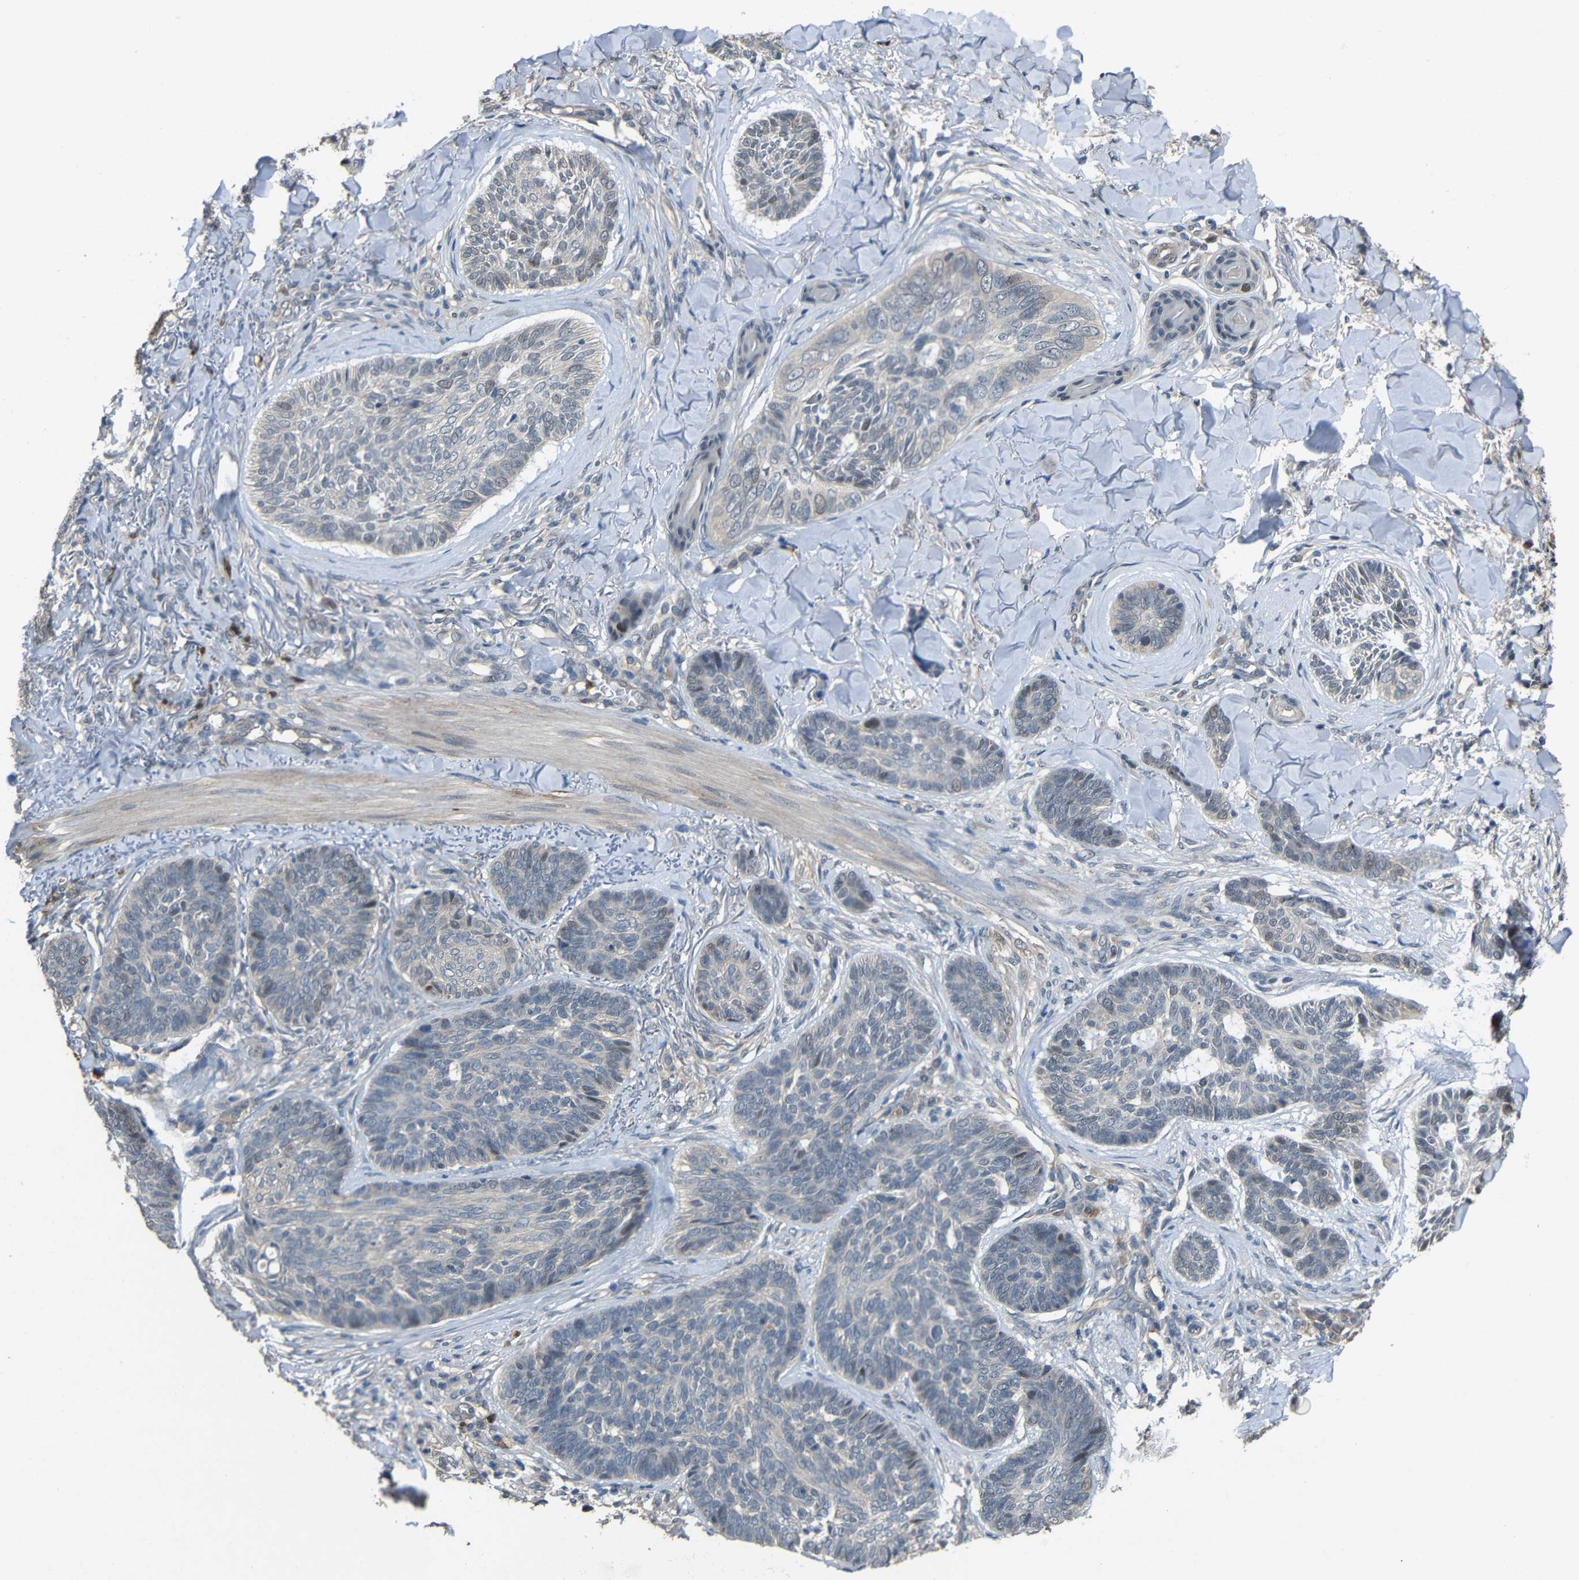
{"staining": {"intensity": "negative", "quantity": "none", "location": "none"}, "tissue": "skin cancer", "cell_type": "Tumor cells", "image_type": "cancer", "snomed": [{"axis": "morphology", "description": "Basal cell carcinoma"}, {"axis": "topography", "description": "Skin"}], "caption": "Immunohistochemistry (IHC) image of human skin cancer stained for a protein (brown), which reveals no expression in tumor cells.", "gene": "STBD1", "patient": {"sex": "male", "age": 43}}